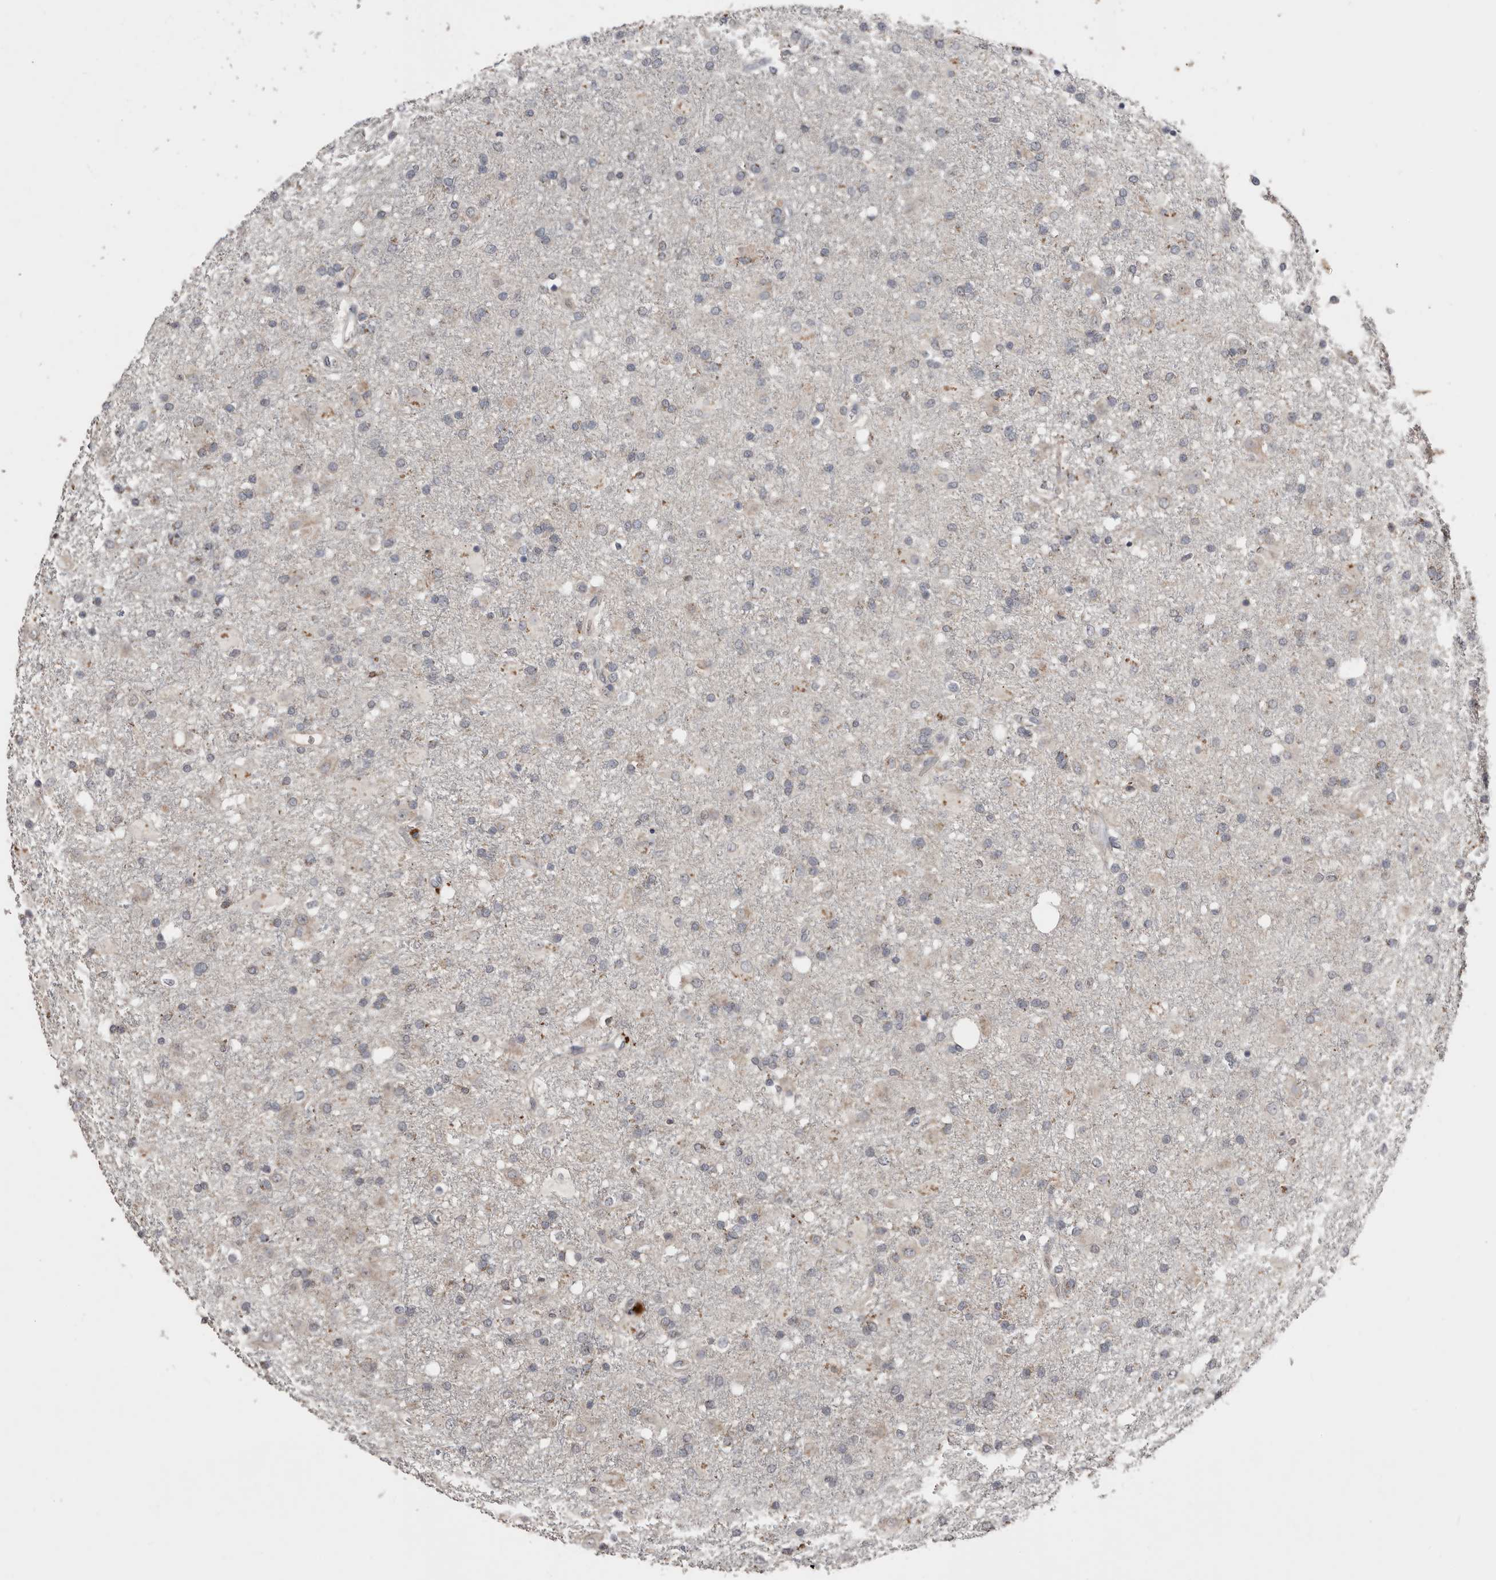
{"staining": {"intensity": "negative", "quantity": "none", "location": "none"}, "tissue": "glioma", "cell_type": "Tumor cells", "image_type": "cancer", "snomed": [{"axis": "morphology", "description": "Glioma, malignant, Low grade"}, {"axis": "topography", "description": "Brain"}], "caption": "High power microscopy histopathology image of an immunohistochemistry image of glioma, revealing no significant expression in tumor cells.", "gene": "SLC39A2", "patient": {"sex": "male", "age": 65}}